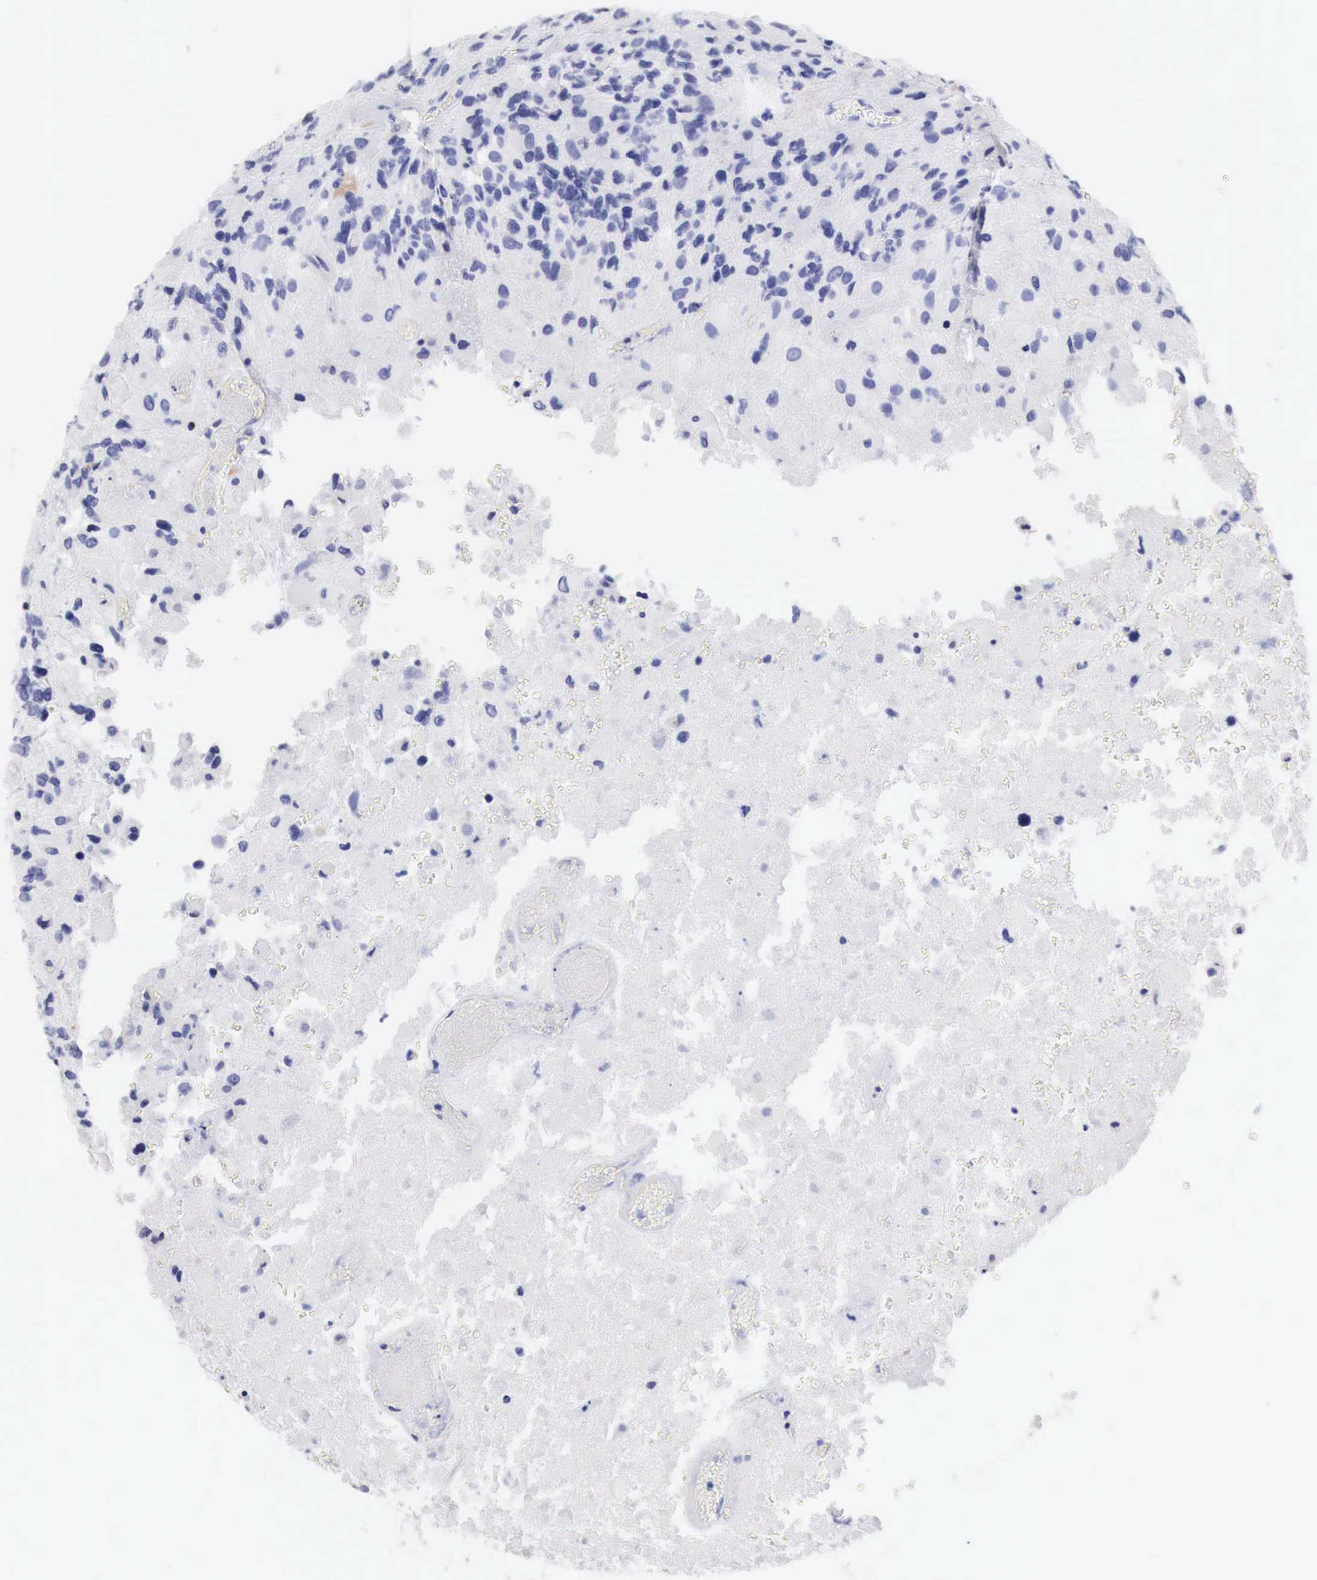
{"staining": {"intensity": "negative", "quantity": "none", "location": "none"}, "tissue": "glioma", "cell_type": "Tumor cells", "image_type": "cancer", "snomed": [{"axis": "morphology", "description": "Glioma, malignant, High grade"}, {"axis": "topography", "description": "Brain"}], "caption": "Glioma was stained to show a protein in brown. There is no significant positivity in tumor cells. Nuclei are stained in blue.", "gene": "CDKN2A", "patient": {"sex": "male", "age": 69}}